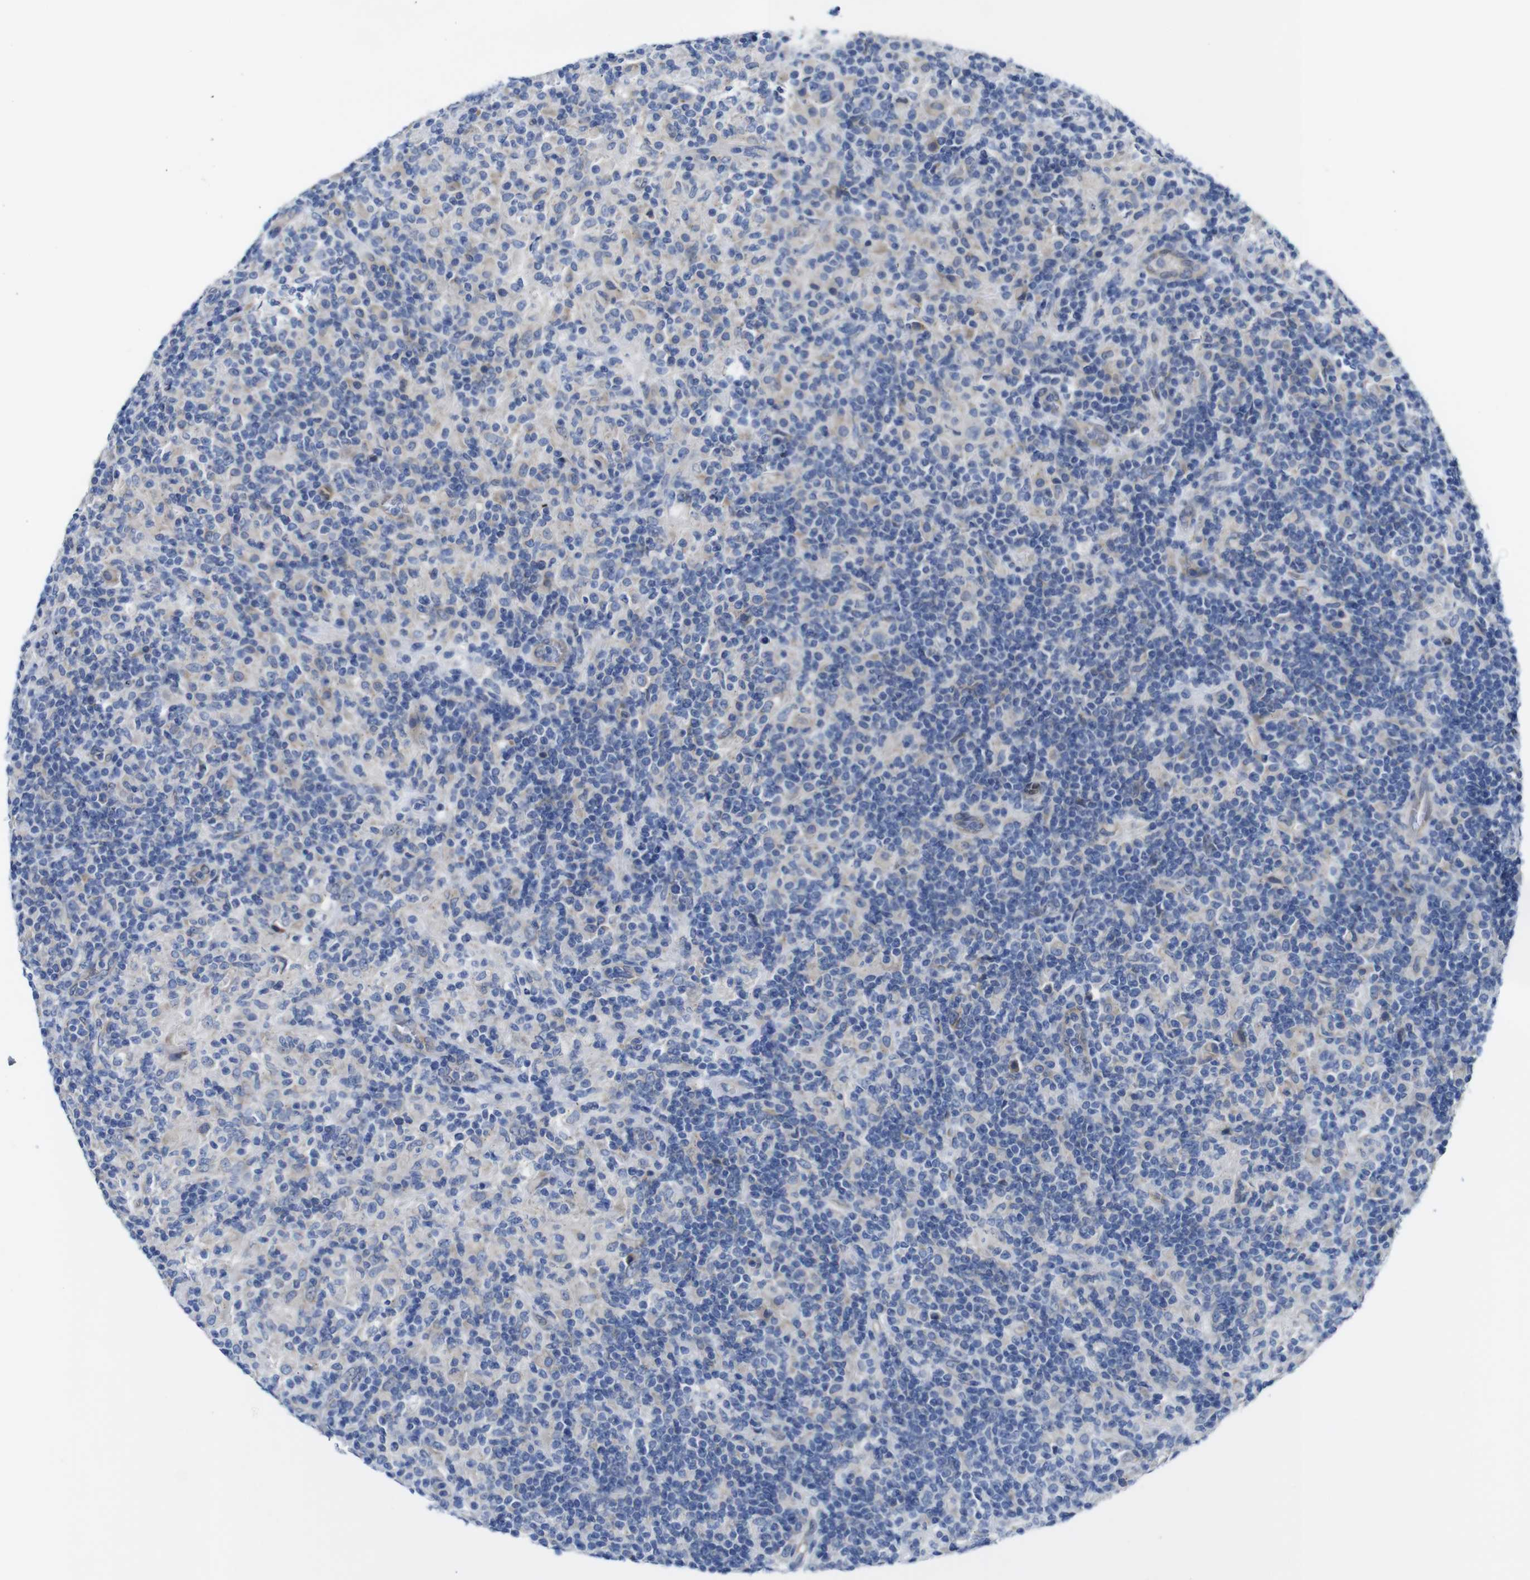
{"staining": {"intensity": "negative", "quantity": "none", "location": "none"}, "tissue": "lymphoma", "cell_type": "Tumor cells", "image_type": "cancer", "snomed": [{"axis": "morphology", "description": "Hodgkin's disease, NOS"}, {"axis": "topography", "description": "Lymph node"}], "caption": "An image of human lymphoma is negative for staining in tumor cells. Brightfield microscopy of IHC stained with DAB (3,3'-diaminobenzidine) (brown) and hematoxylin (blue), captured at high magnification.", "gene": "DDRGK1", "patient": {"sex": "male", "age": 70}}